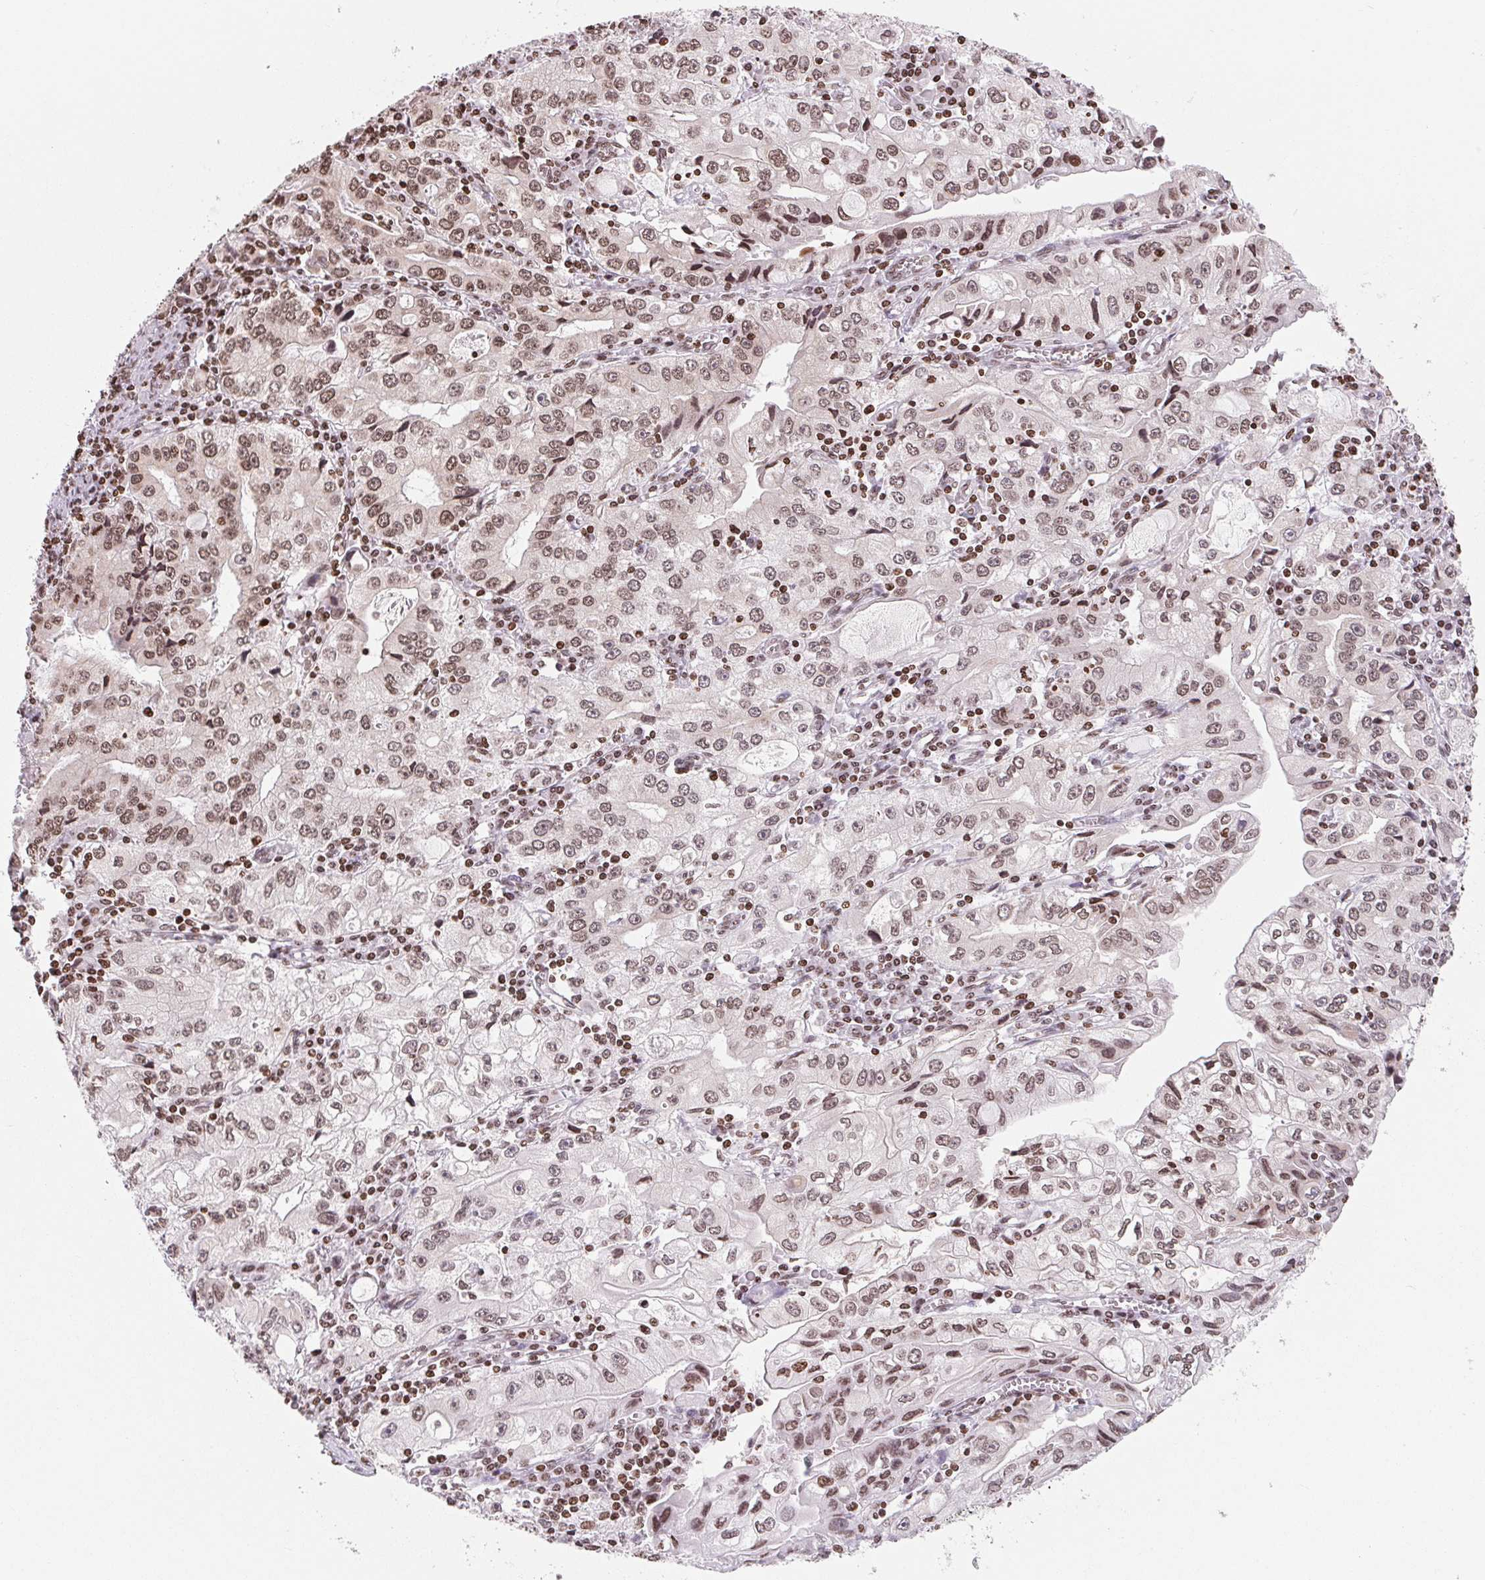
{"staining": {"intensity": "moderate", "quantity": ">75%", "location": "nuclear"}, "tissue": "stomach cancer", "cell_type": "Tumor cells", "image_type": "cancer", "snomed": [{"axis": "morphology", "description": "Adenocarcinoma, NOS"}, {"axis": "topography", "description": "Stomach, lower"}], "caption": "Moderate nuclear positivity is appreciated in approximately >75% of tumor cells in stomach adenocarcinoma.", "gene": "SMIM12", "patient": {"sex": "female", "age": 72}}